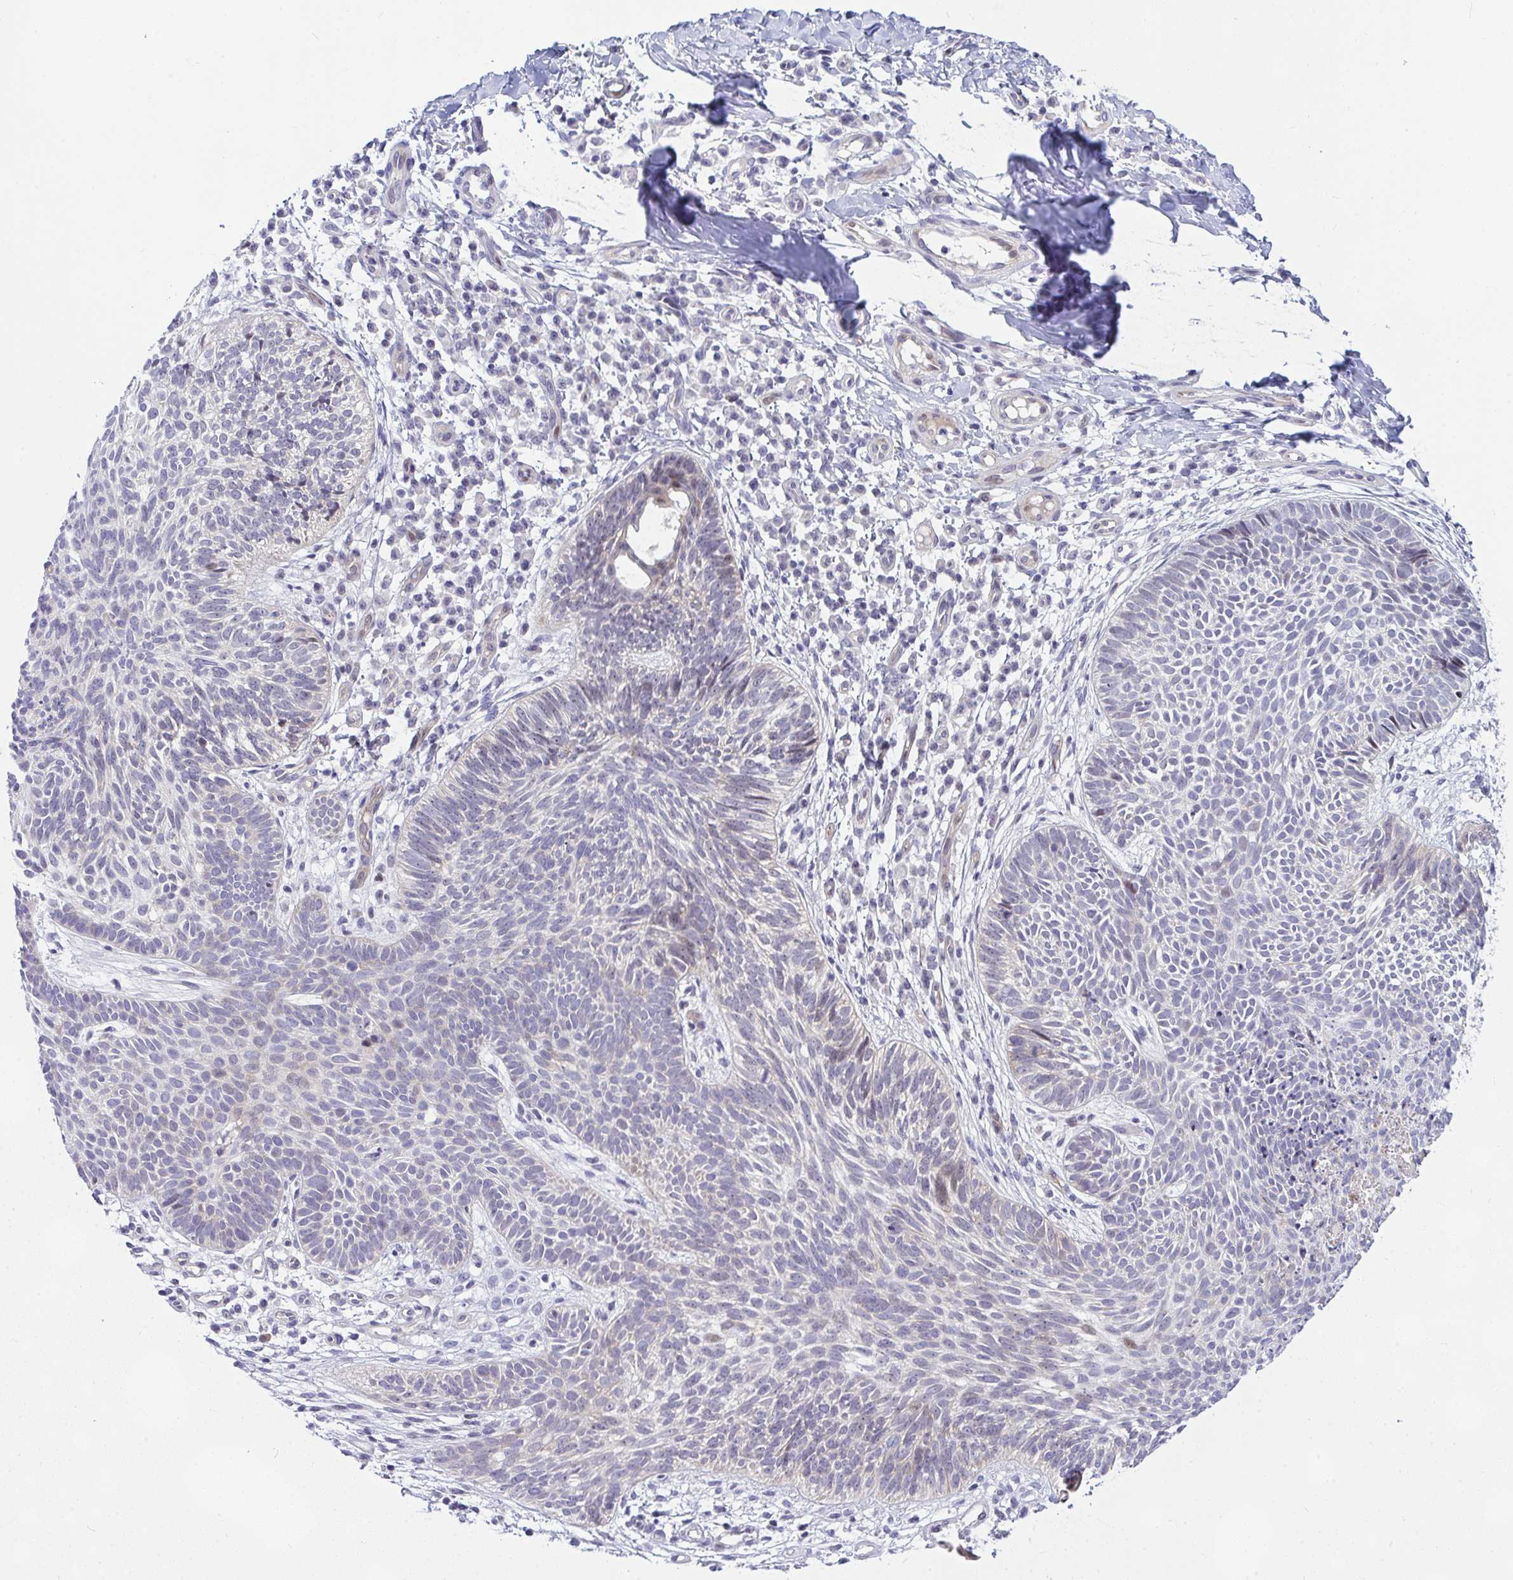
{"staining": {"intensity": "weak", "quantity": "<25%", "location": "cytoplasmic/membranous"}, "tissue": "skin cancer", "cell_type": "Tumor cells", "image_type": "cancer", "snomed": [{"axis": "morphology", "description": "Basal cell carcinoma"}, {"axis": "topography", "description": "Skin"}, {"axis": "topography", "description": "Skin of leg"}], "caption": "Skin cancer was stained to show a protein in brown. There is no significant positivity in tumor cells.", "gene": "NFXL1", "patient": {"sex": "female", "age": 87}}